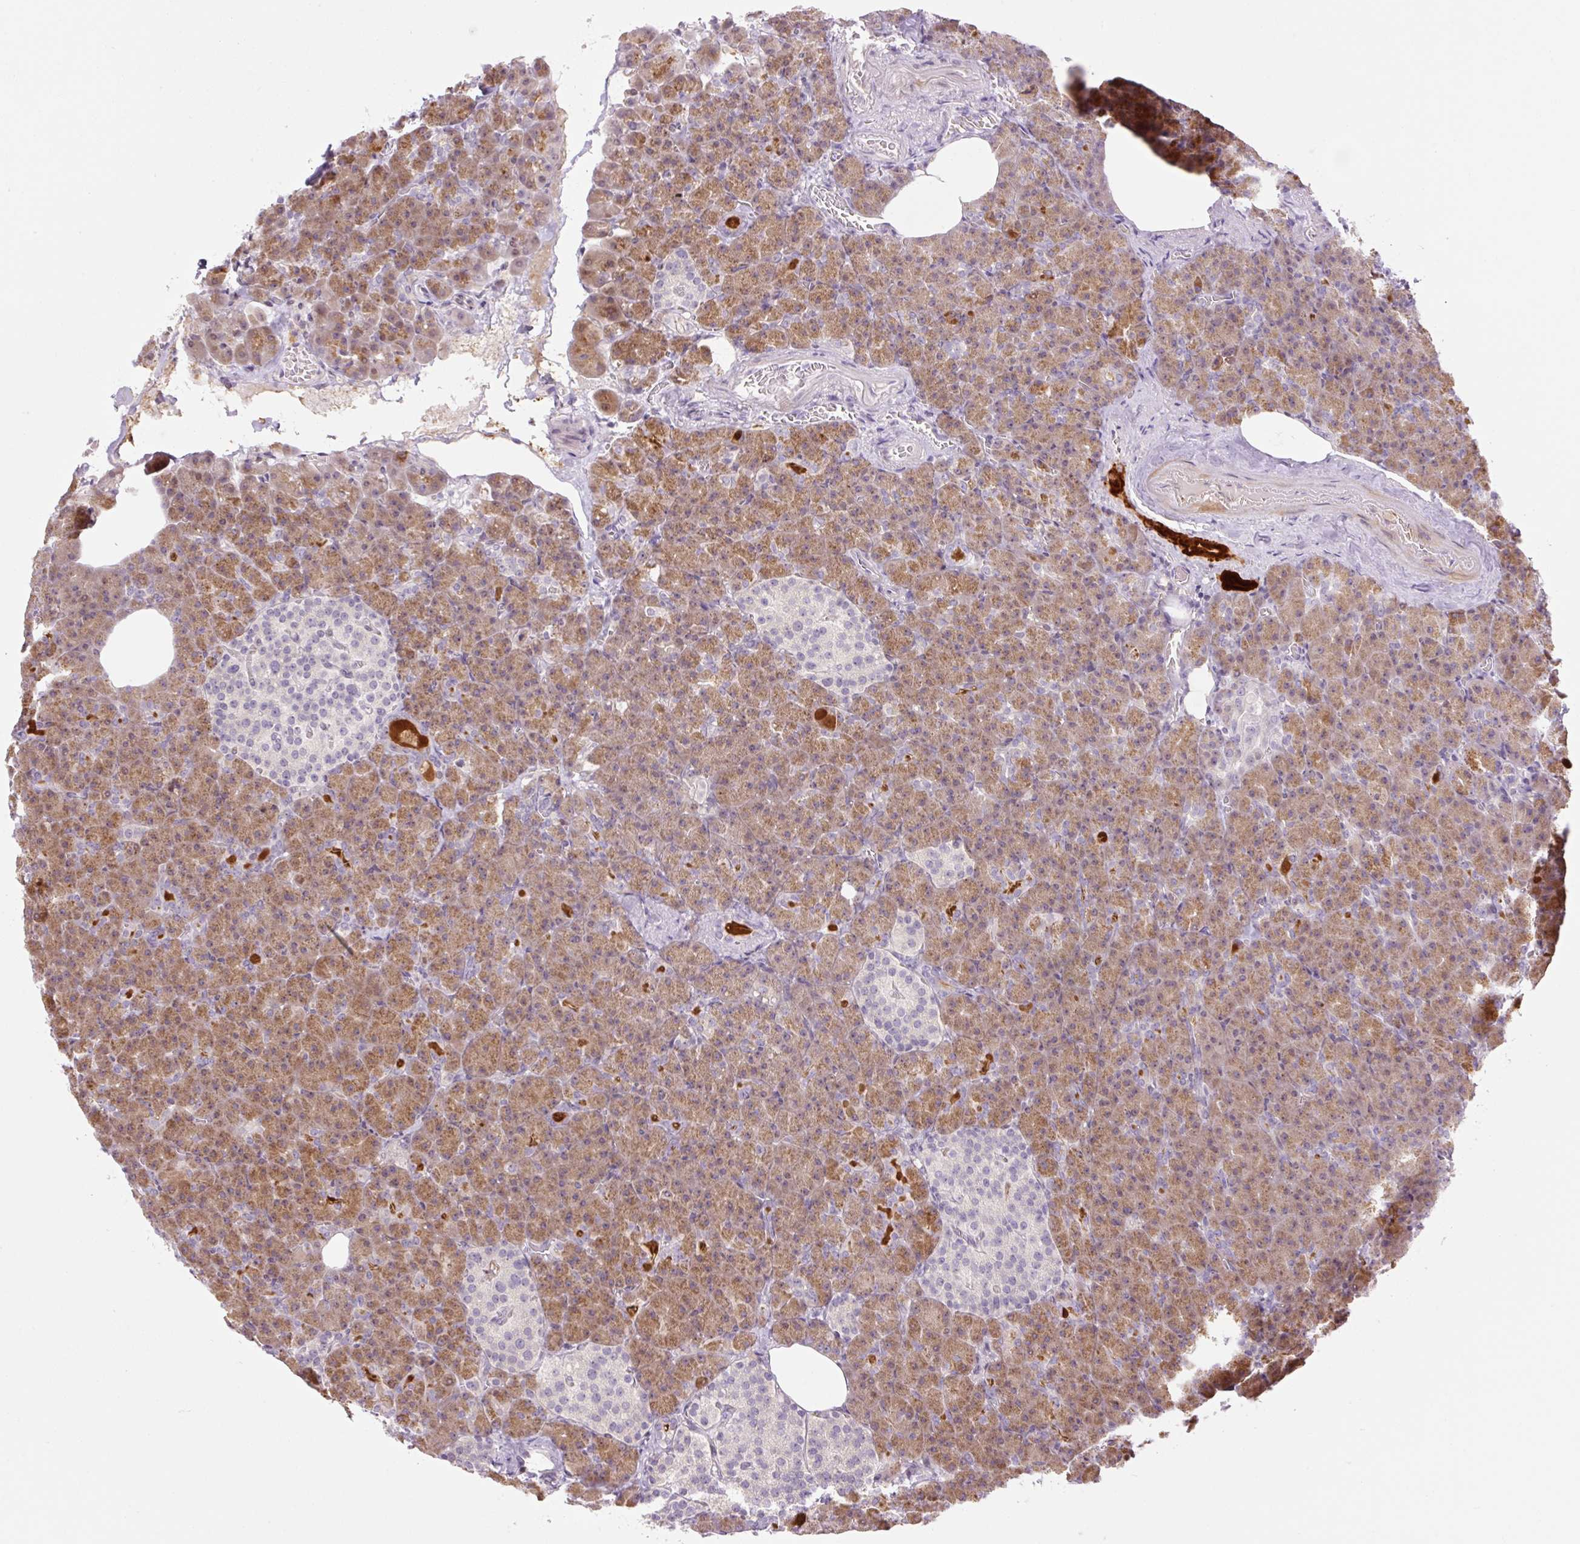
{"staining": {"intensity": "moderate", "quantity": ">75%", "location": "cytoplasmic/membranous"}, "tissue": "pancreas", "cell_type": "Exocrine glandular cells", "image_type": "normal", "snomed": [{"axis": "morphology", "description": "Normal tissue, NOS"}, {"axis": "topography", "description": "Pancreas"}], "caption": "Immunohistochemical staining of normal human pancreas shows medium levels of moderate cytoplasmic/membranous expression in approximately >75% of exocrine glandular cells. The protein is shown in brown color, while the nuclei are stained blue.", "gene": "ENSG00000268750", "patient": {"sex": "female", "age": 74}}